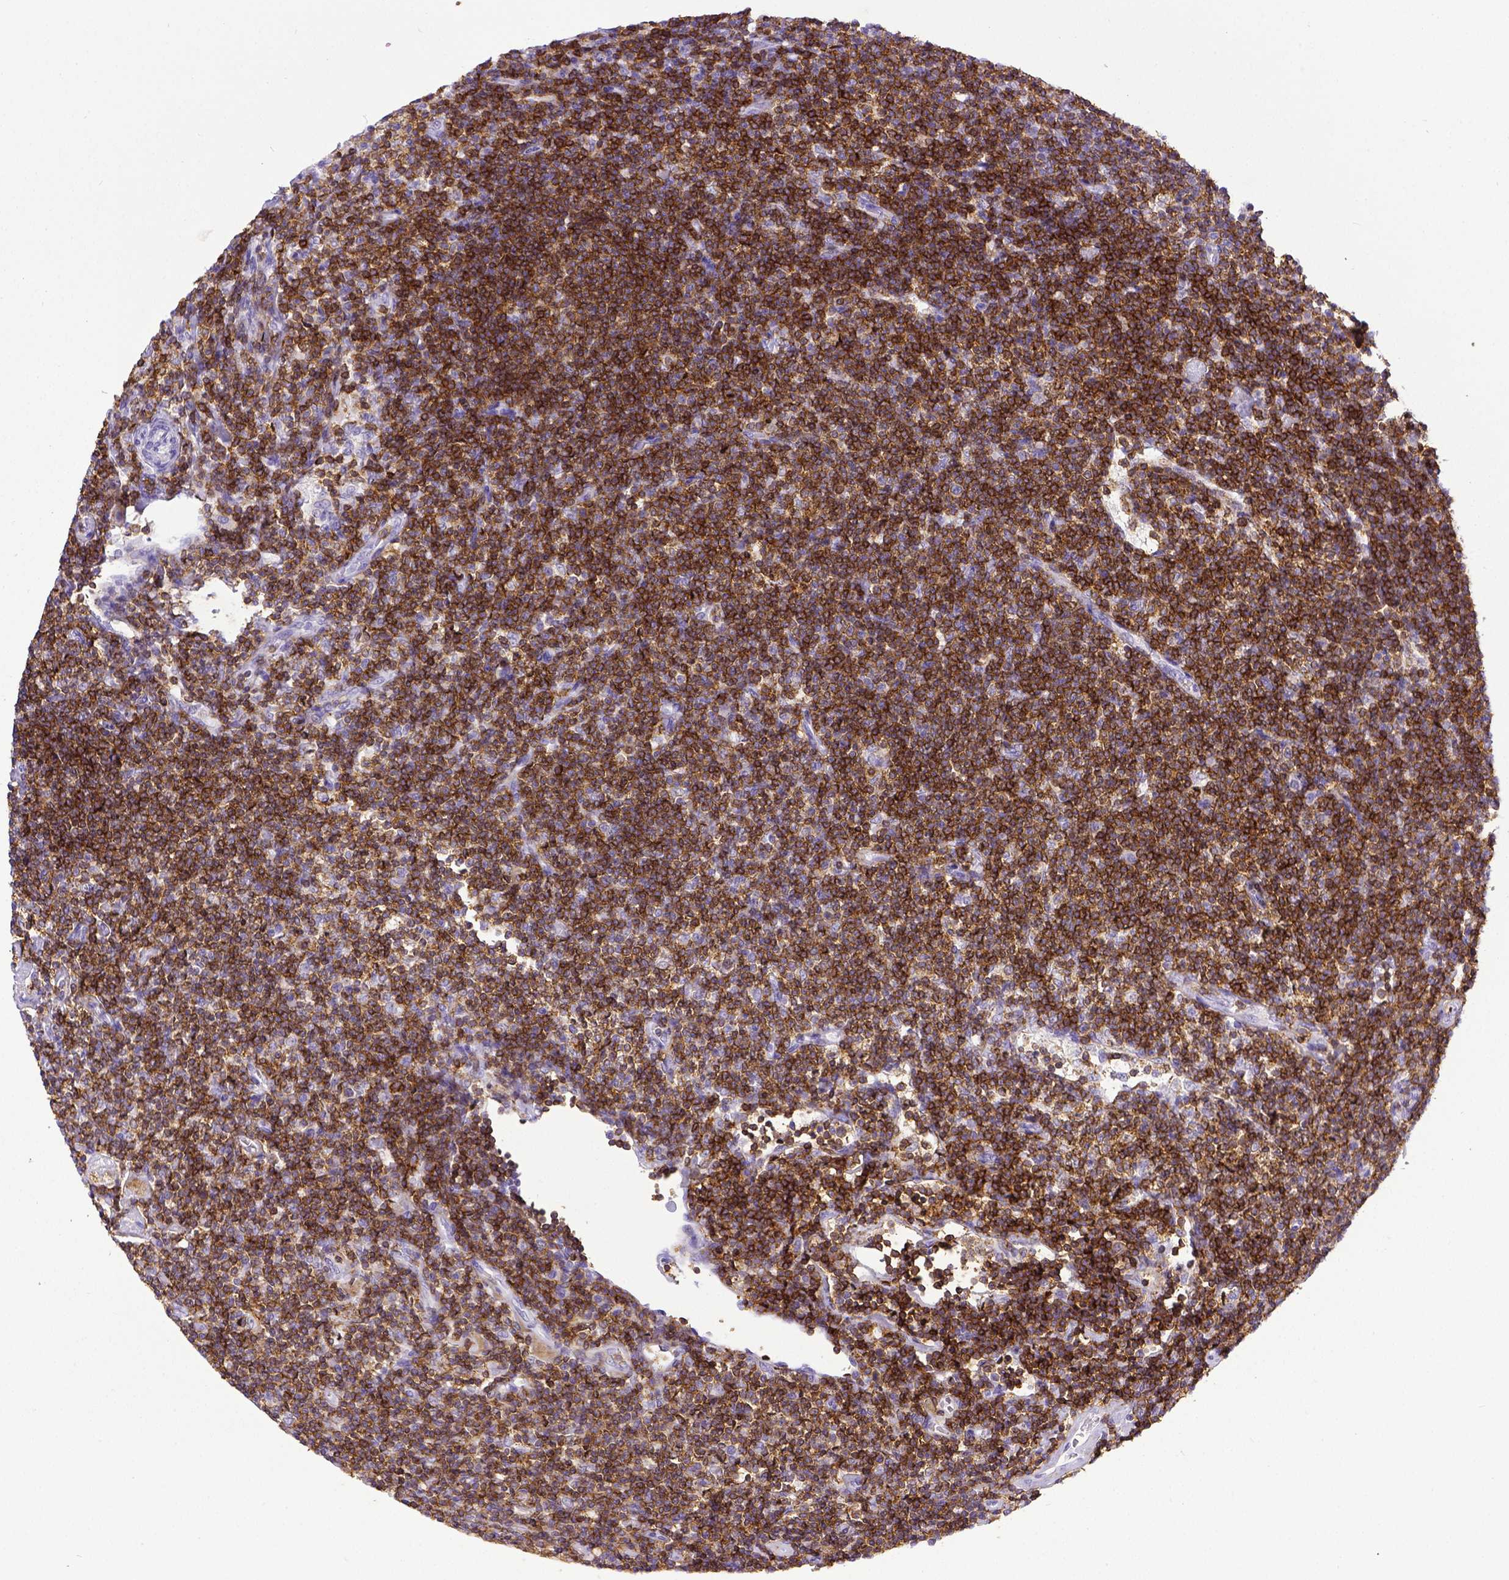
{"staining": {"intensity": "negative", "quantity": "none", "location": "none"}, "tissue": "lymphoma", "cell_type": "Tumor cells", "image_type": "cancer", "snomed": [{"axis": "morphology", "description": "Hodgkin's disease, NOS"}, {"axis": "topography", "description": "Lymph node"}], "caption": "Tumor cells are negative for brown protein staining in Hodgkin's disease. The staining is performed using DAB (3,3'-diaminobenzidine) brown chromogen with nuclei counter-stained in using hematoxylin.", "gene": "CD3E", "patient": {"sex": "male", "age": 40}}